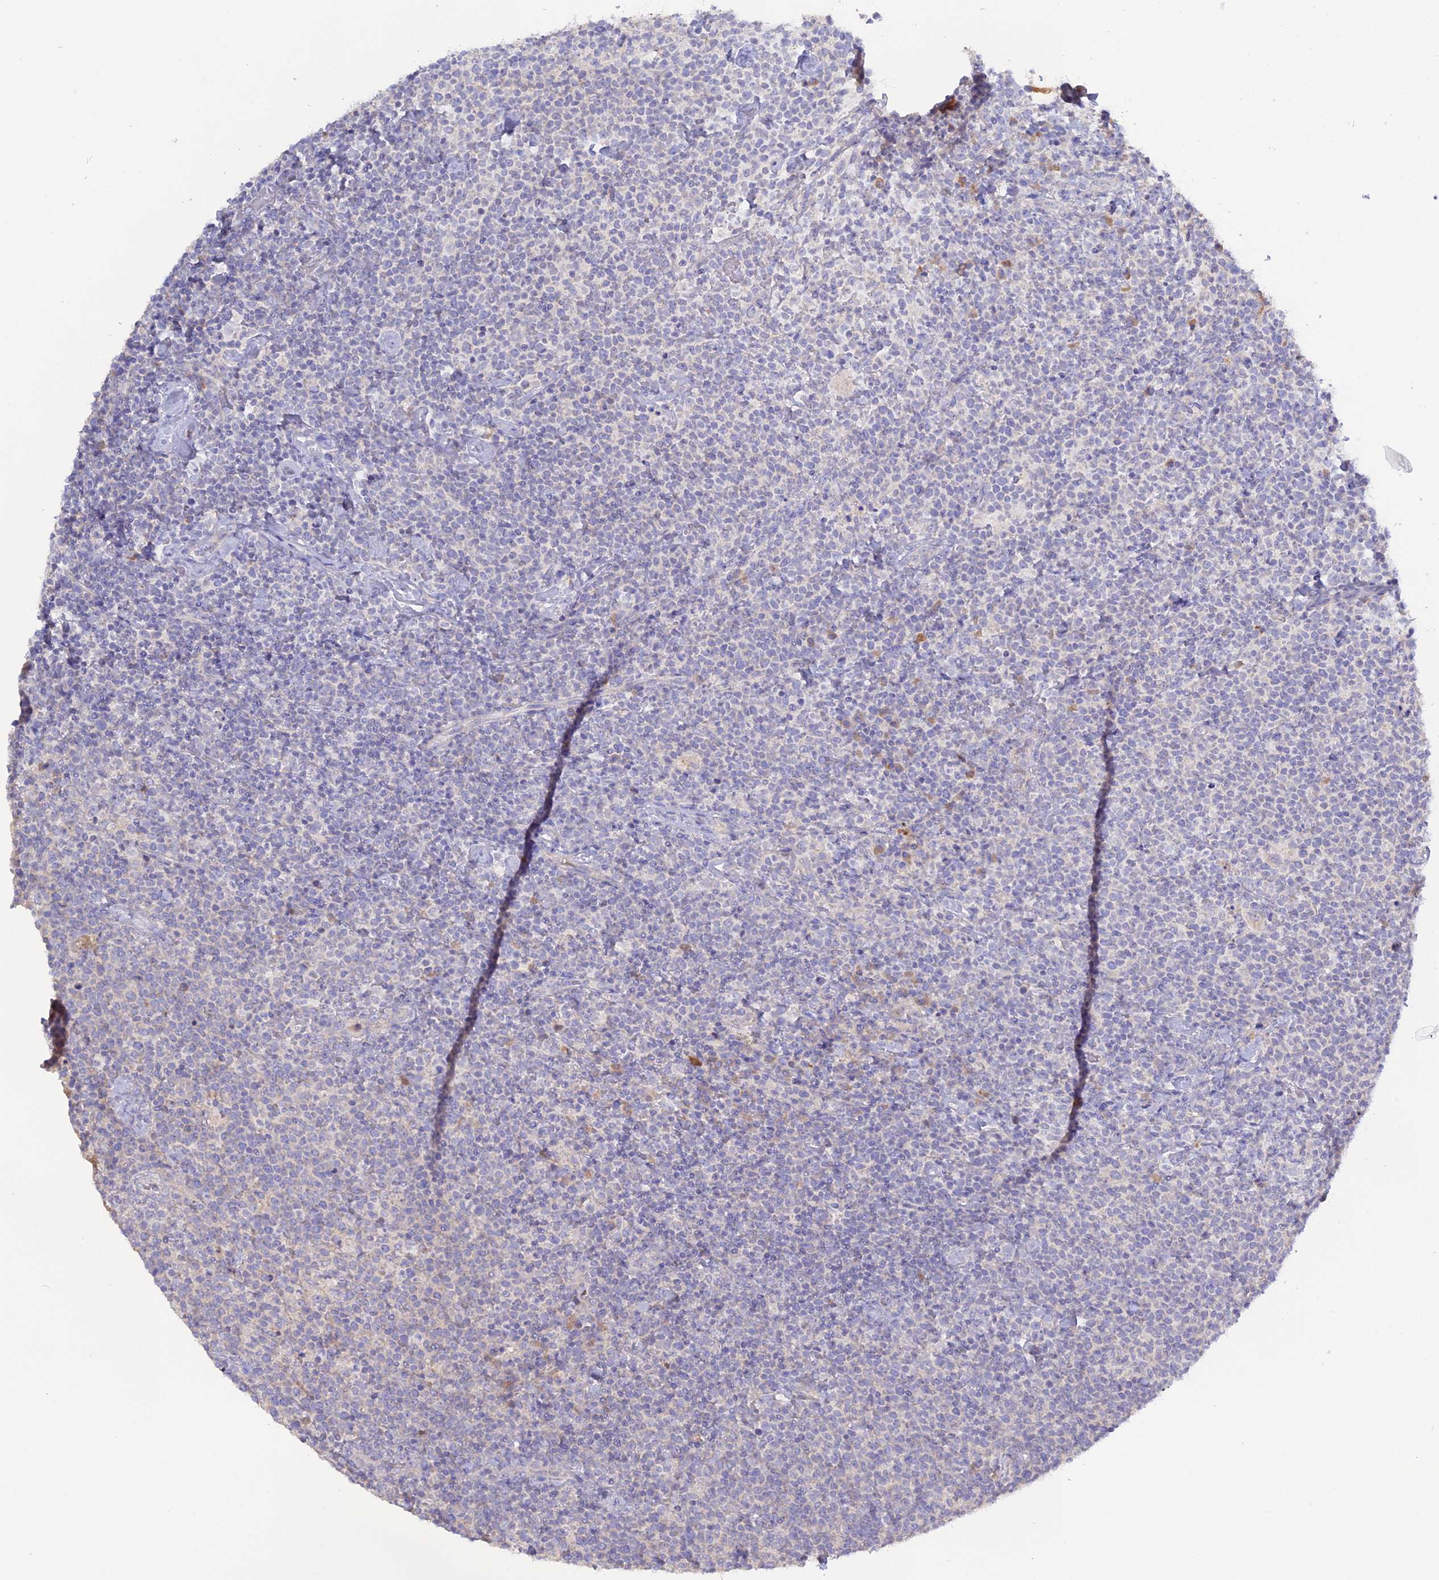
{"staining": {"intensity": "negative", "quantity": "none", "location": "none"}, "tissue": "lymphoma", "cell_type": "Tumor cells", "image_type": "cancer", "snomed": [{"axis": "morphology", "description": "Malignant lymphoma, non-Hodgkin's type, High grade"}, {"axis": "topography", "description": "Lymph node"}], "caption": "Micrograph shows no significant protein expression in tumor cells of high-grade malignant lymphoma, non-Hodgkin's type. (IHC, brightfield microscopy, high magnification).", "gene": "ADGRA1", "patient": {"sex": "male", "age": 61}}